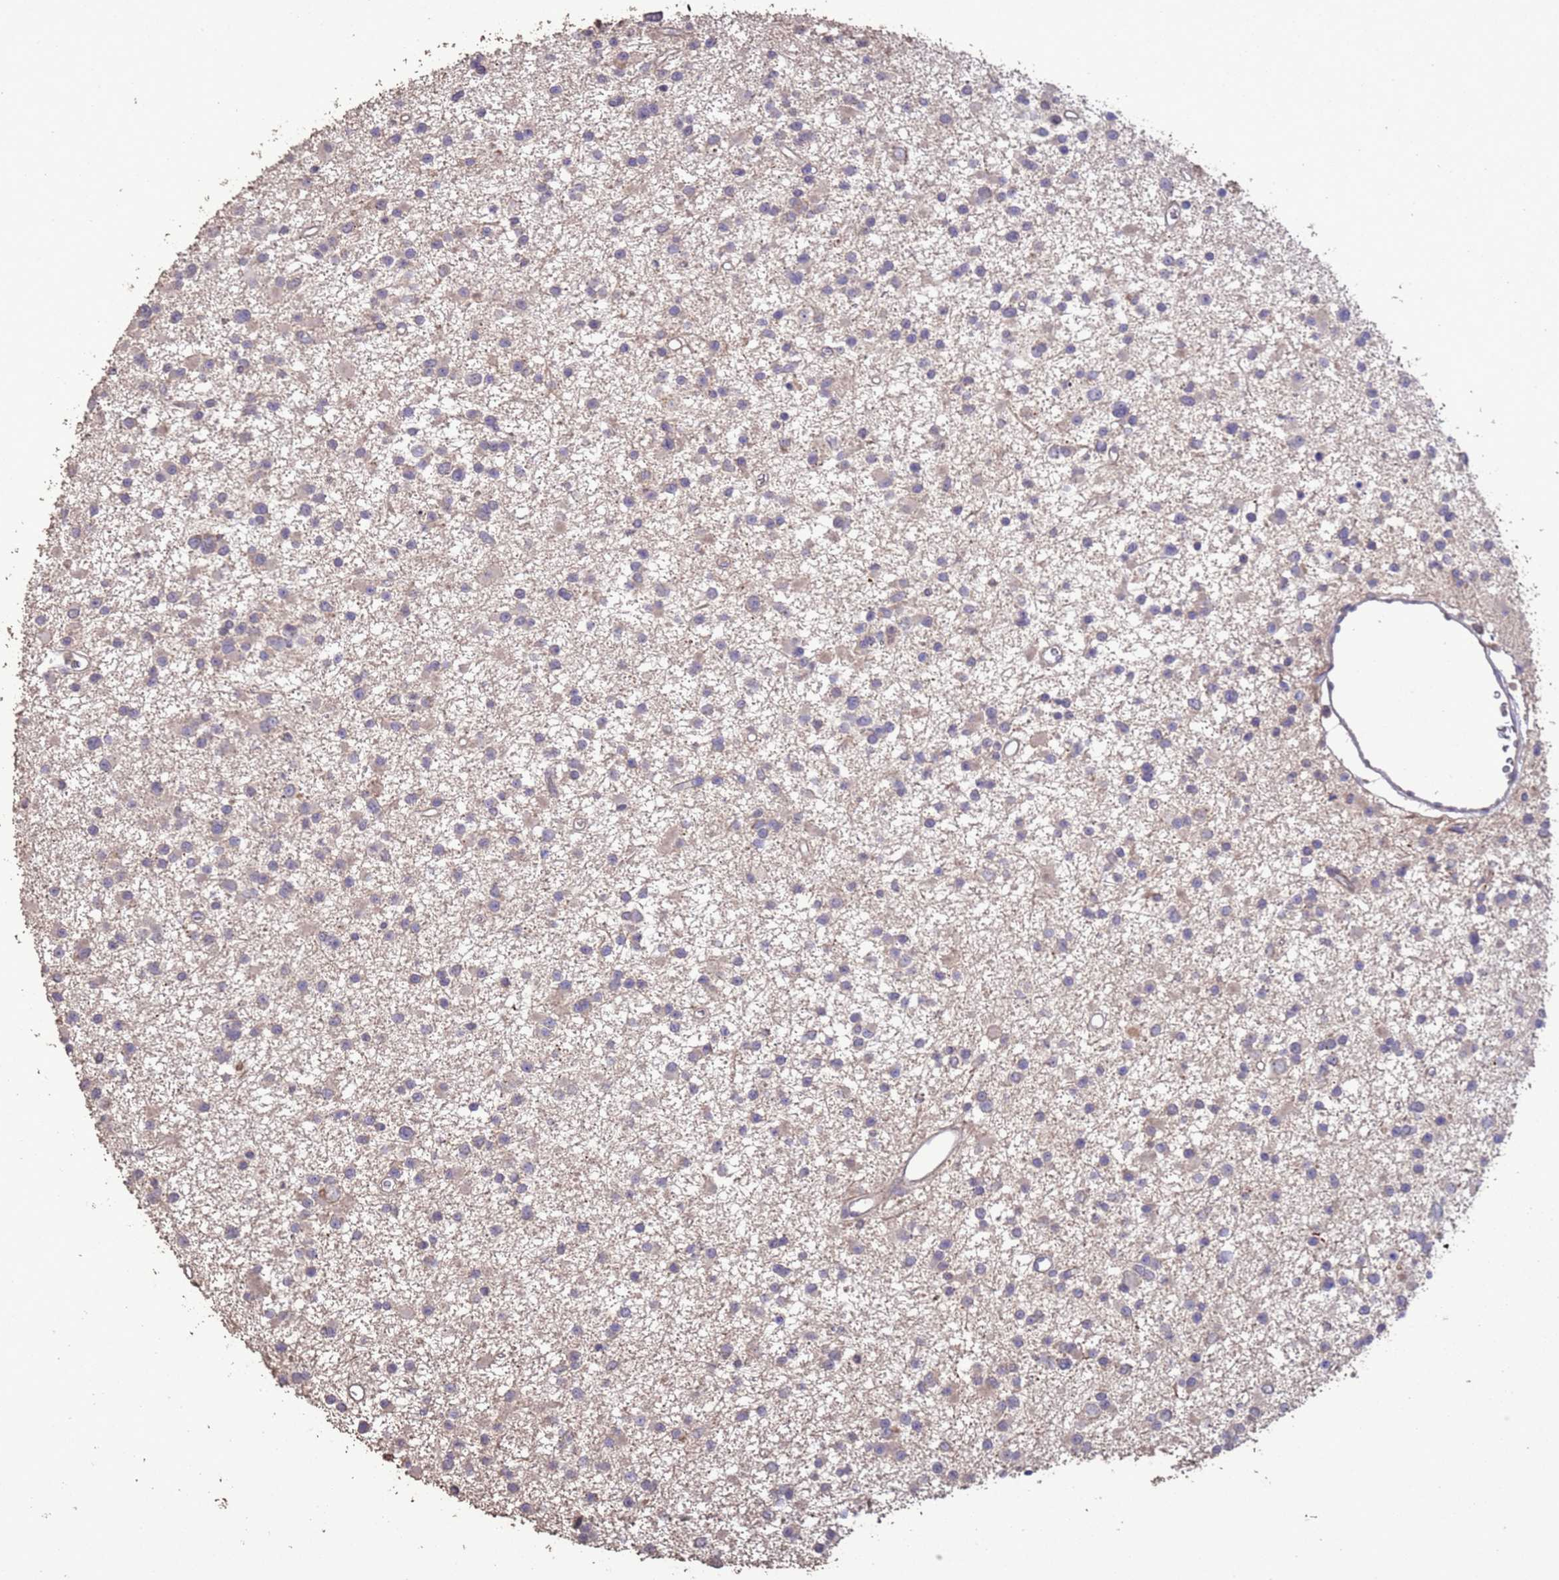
{"staining": {"intensity": "weak", "quantity": "<25%", "location": "cytoplasmic/membranous"}, "tissue": "glioma", "cell_type": "Tumor cells", "image_type": "cancer", "snomed": [{"axis": "morphology", "description": "Glioma, malignant, Low grade"}, {"axis": "topography", "description": "Brain"}], "caption": "Tumor cells show no significant positivity in malignant low-grade glioma.", "gene": "SLC9B2", "patient": {"sex": "female", "age": 22}}